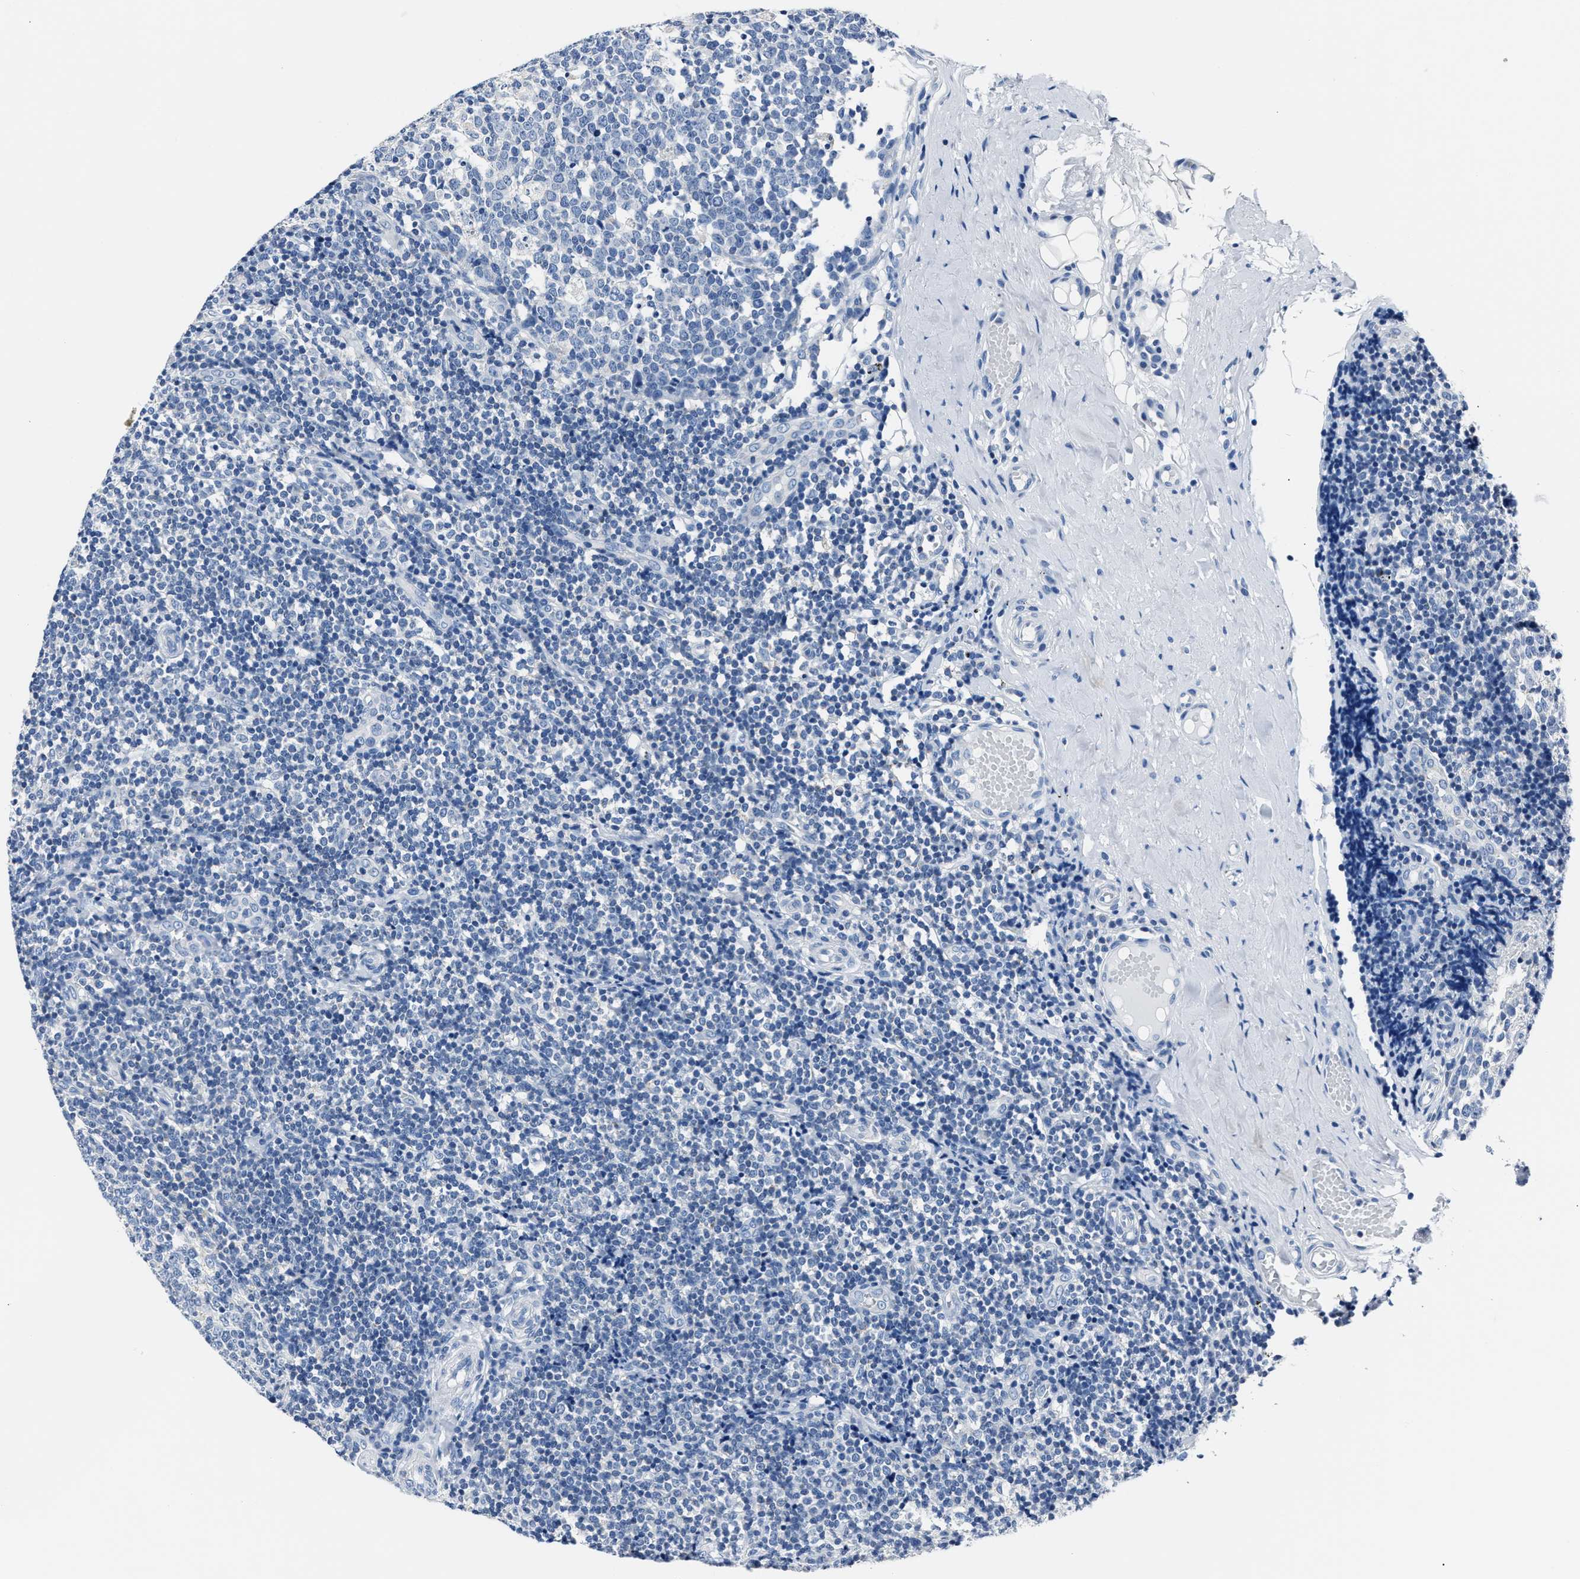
{"staining": {"intensity": "negative", "quantity": "none", "location": "none"}, "tissue": "tonsil", "cell_type": "Germinal center cells", "image_type": "normal", "snomed": [{"axis": "morphology", "description": "Normal tissue, NOS"}, {"axis": "topography", "description": "Tonsil"}], "caption": "This is a micrograph of immunohistochemistry staining of benign tonsil, which shows no expression in germinal center cells.", "gene": "AMACR", "patient": {"sex": "female", "age": 19}}